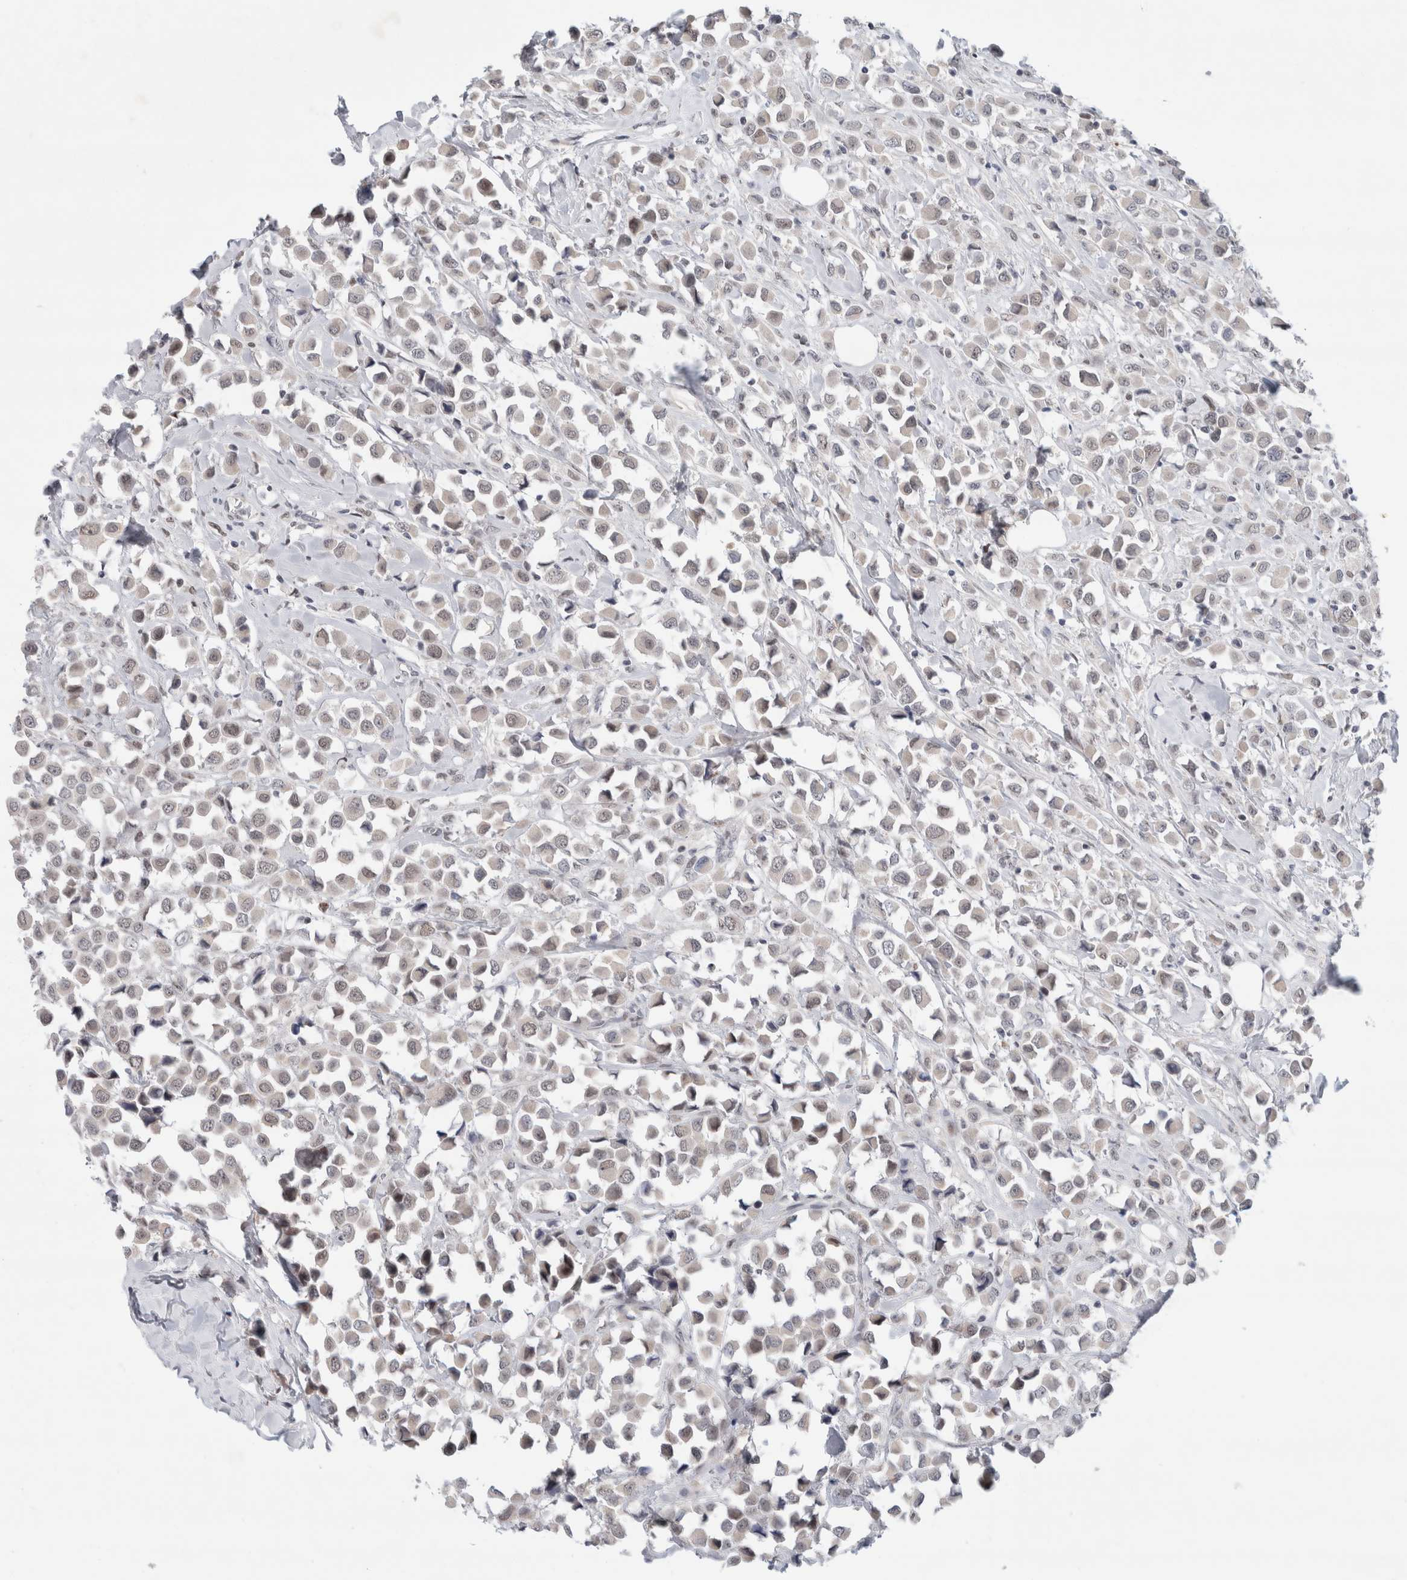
{"staining": {"intensity": "negative", "quantity": "none", "location": "none"}, "tissue": "breast cancer", "cell_type": "Tumor cells", "image_type": "cancer", "snomed": [{"axis": "morphology", "description": "Duct carcinoma"}, {"axis": "topography", "description": "Breast"}], "caption": "Immunohistochemistry (IHC) of breast cancer demonstrates no positivity in tumor cells.", "gene": "KNL1", "patient": {"sex": "female", "age": 61}}